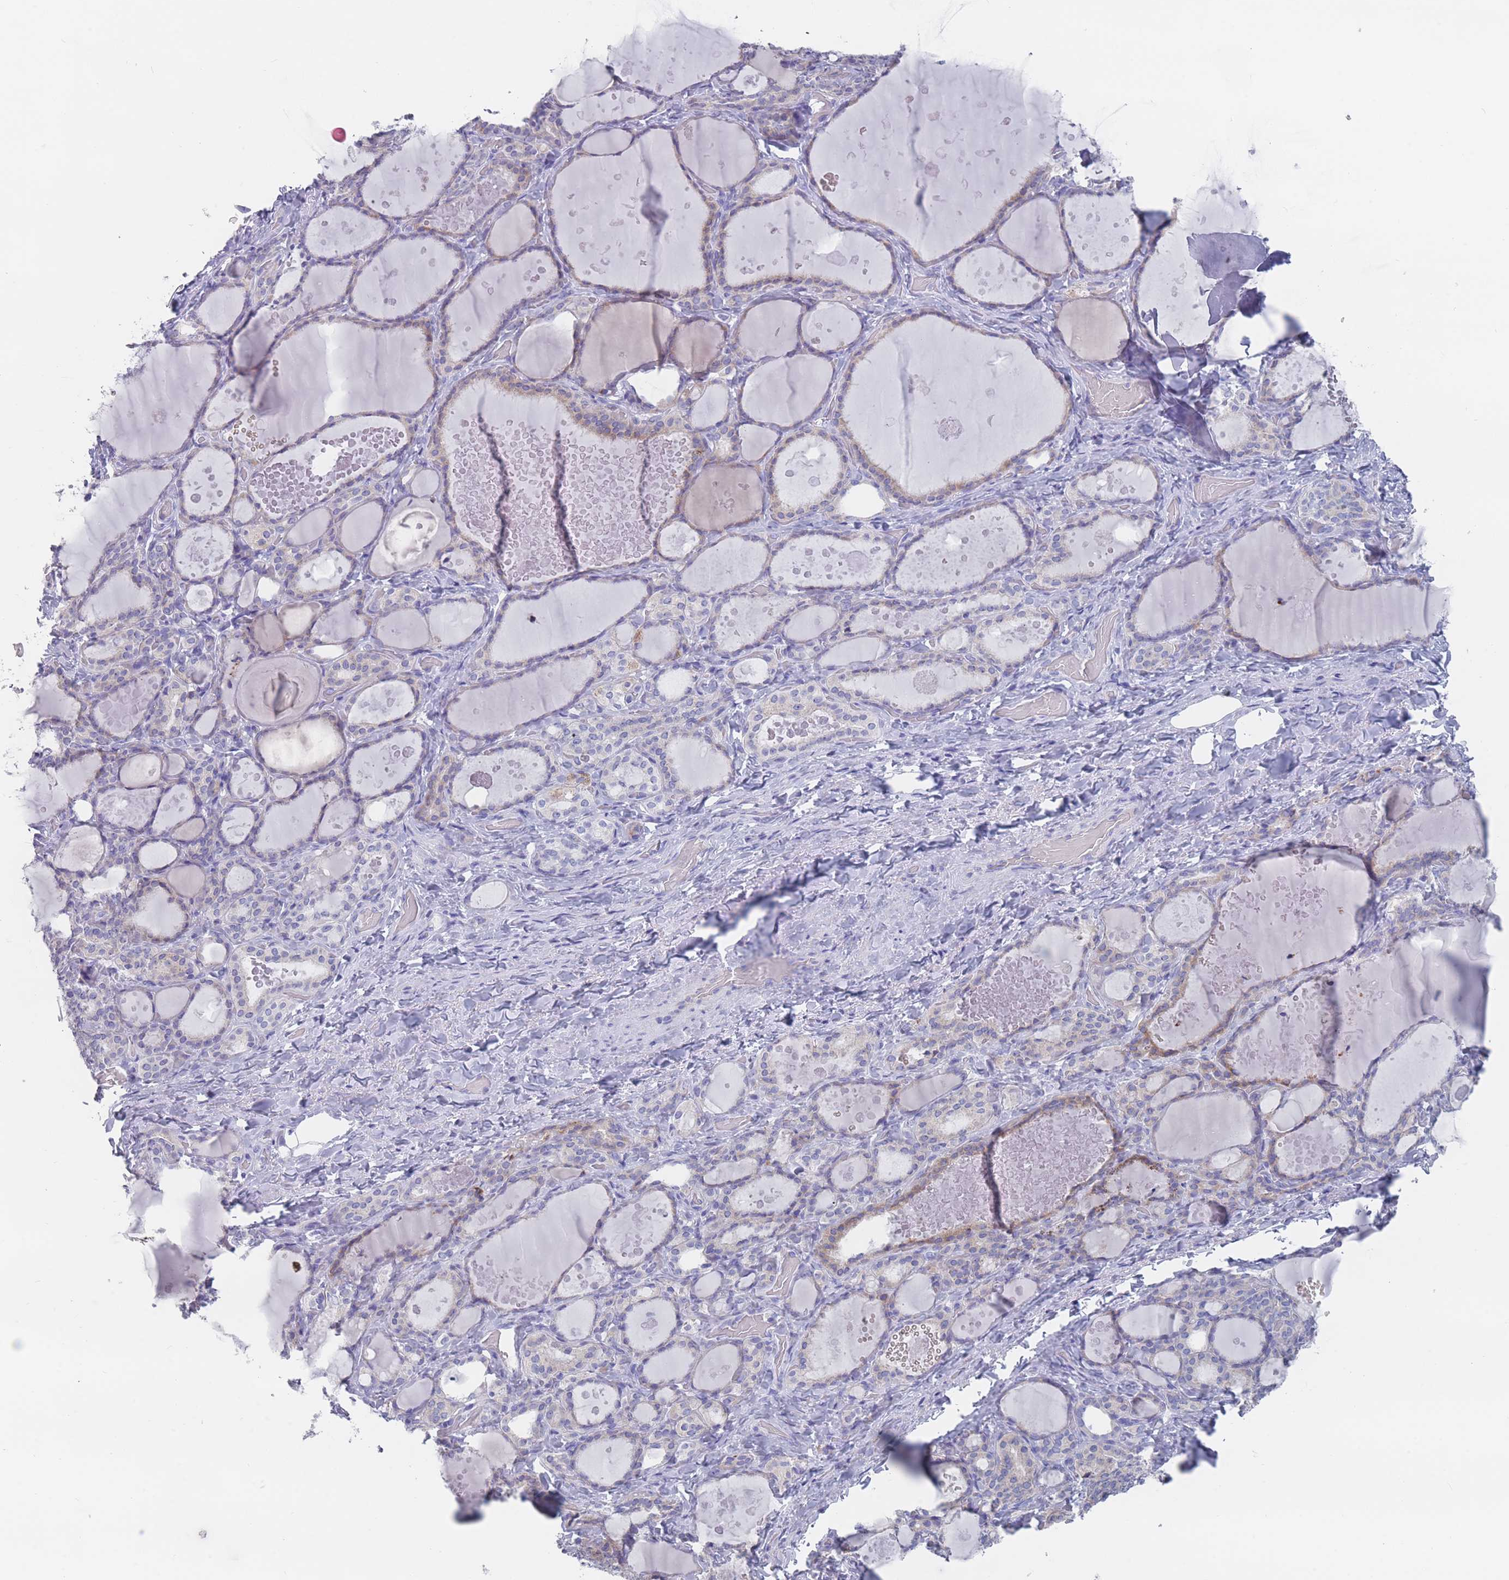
{"staining": {"intensity": "weak", "quantity": "<25%", "location": "cytoplasmic/membranous"}, "tissue": "thyroid gland", "cell_type": "Glandular cells", "image_type": "normal", "snomed": [{"axis": "morphology", "description": "Normal tissue, NOS"}, {"axis": "topography", "description": "Thyroid gland"}], "caption": "Immunohistochemistry of benign thyroid gland demonstrates no expression in glandular cells.", "gene": "ST8SIA5", "patient": {"sex": "female", "age": 46}}